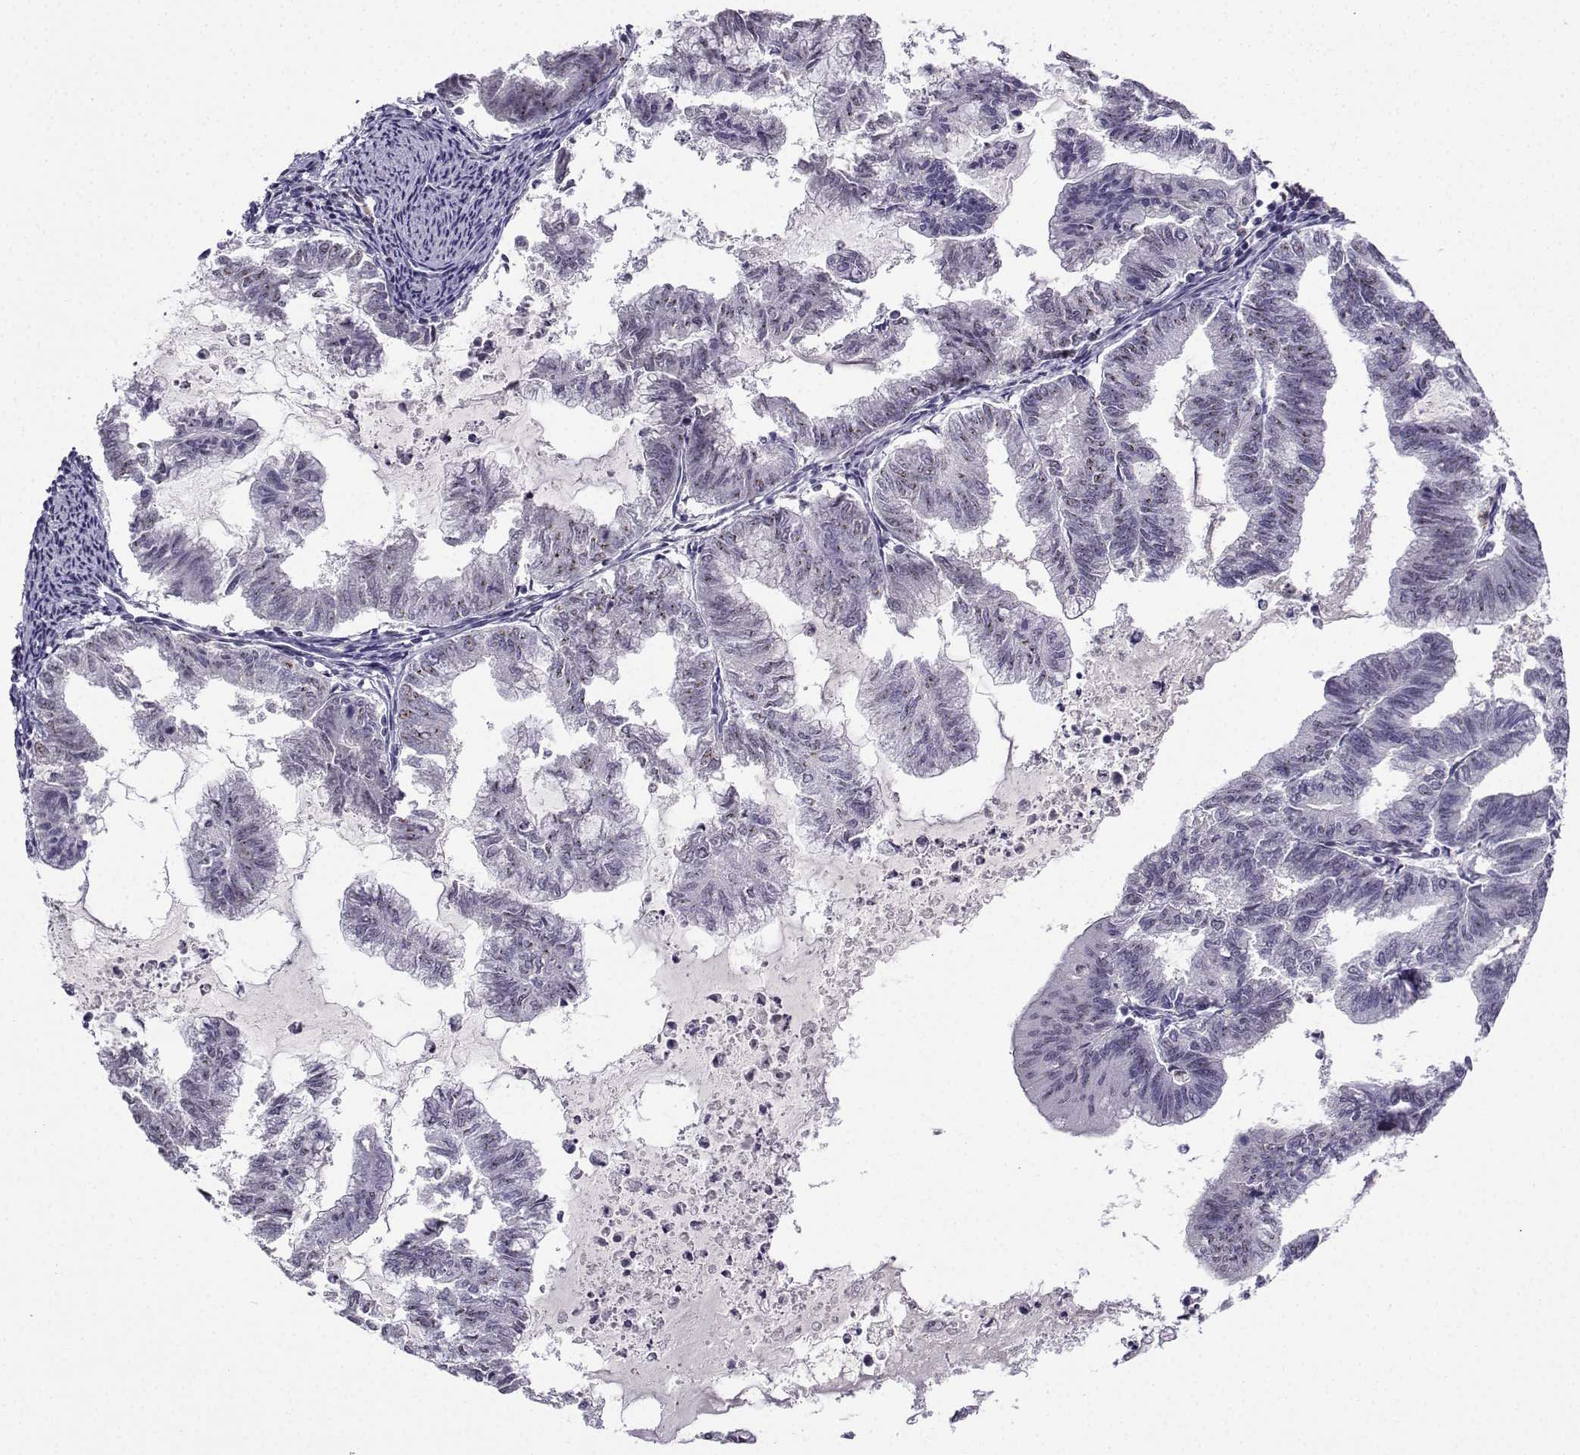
{"staining": {"intensity": "negative", "quantity": "none", "location": "none"}, "tissue": "endometrial cancer", "cell_type": "Tumor cells", "image_type": "cancer", "snomed": [{"axis": "morphology", "description": "Adenocarcinoma, NOS"}, {"axis": "topography", "description": "Endometrium"}], "caption": "There is no significant expression in tumor cells of endometrial cancer (adenocarcinoma).", "gene": "LRFN2", "patient": {"sex": "female", "age": 79}}